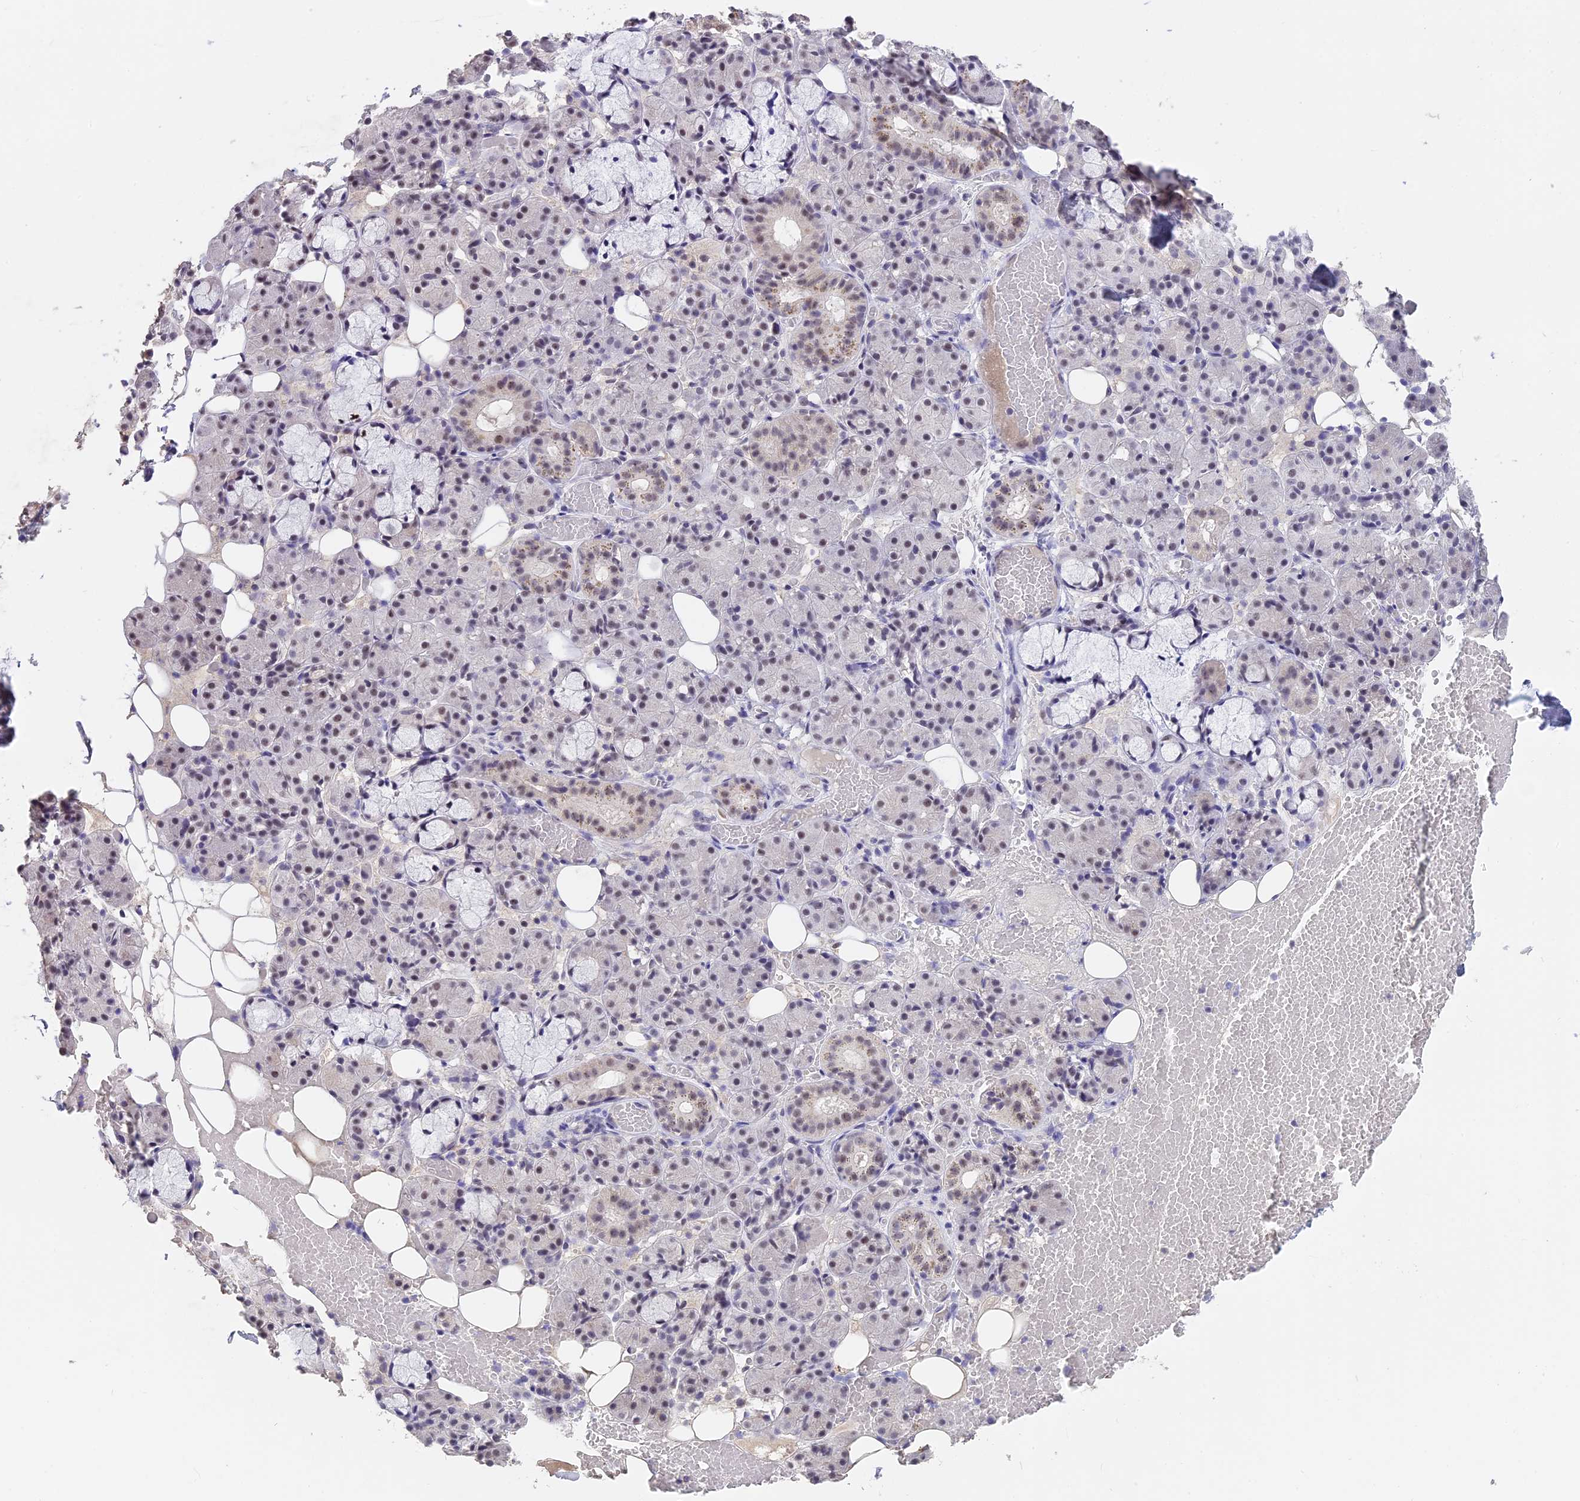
{"staining": {"intensity": "weak", "quantity": "<25%", "location": "nuclear"}, "tissue": "salivary gland", "cell_type": "Glandular cells", "image_type": "normal", "snomed": [{"axis": "morphology", "description": "Normal tissue, NOS"}, {"axis": "topography", "description": "Salivary gland"}], "caption": "IHC histopathology image of unremarkable human salivary gland stained for a protein (brown), which shows no positivity in glandular cells.", "gene": "SETD2", "patient": {"sex": "male", "age": 63}}